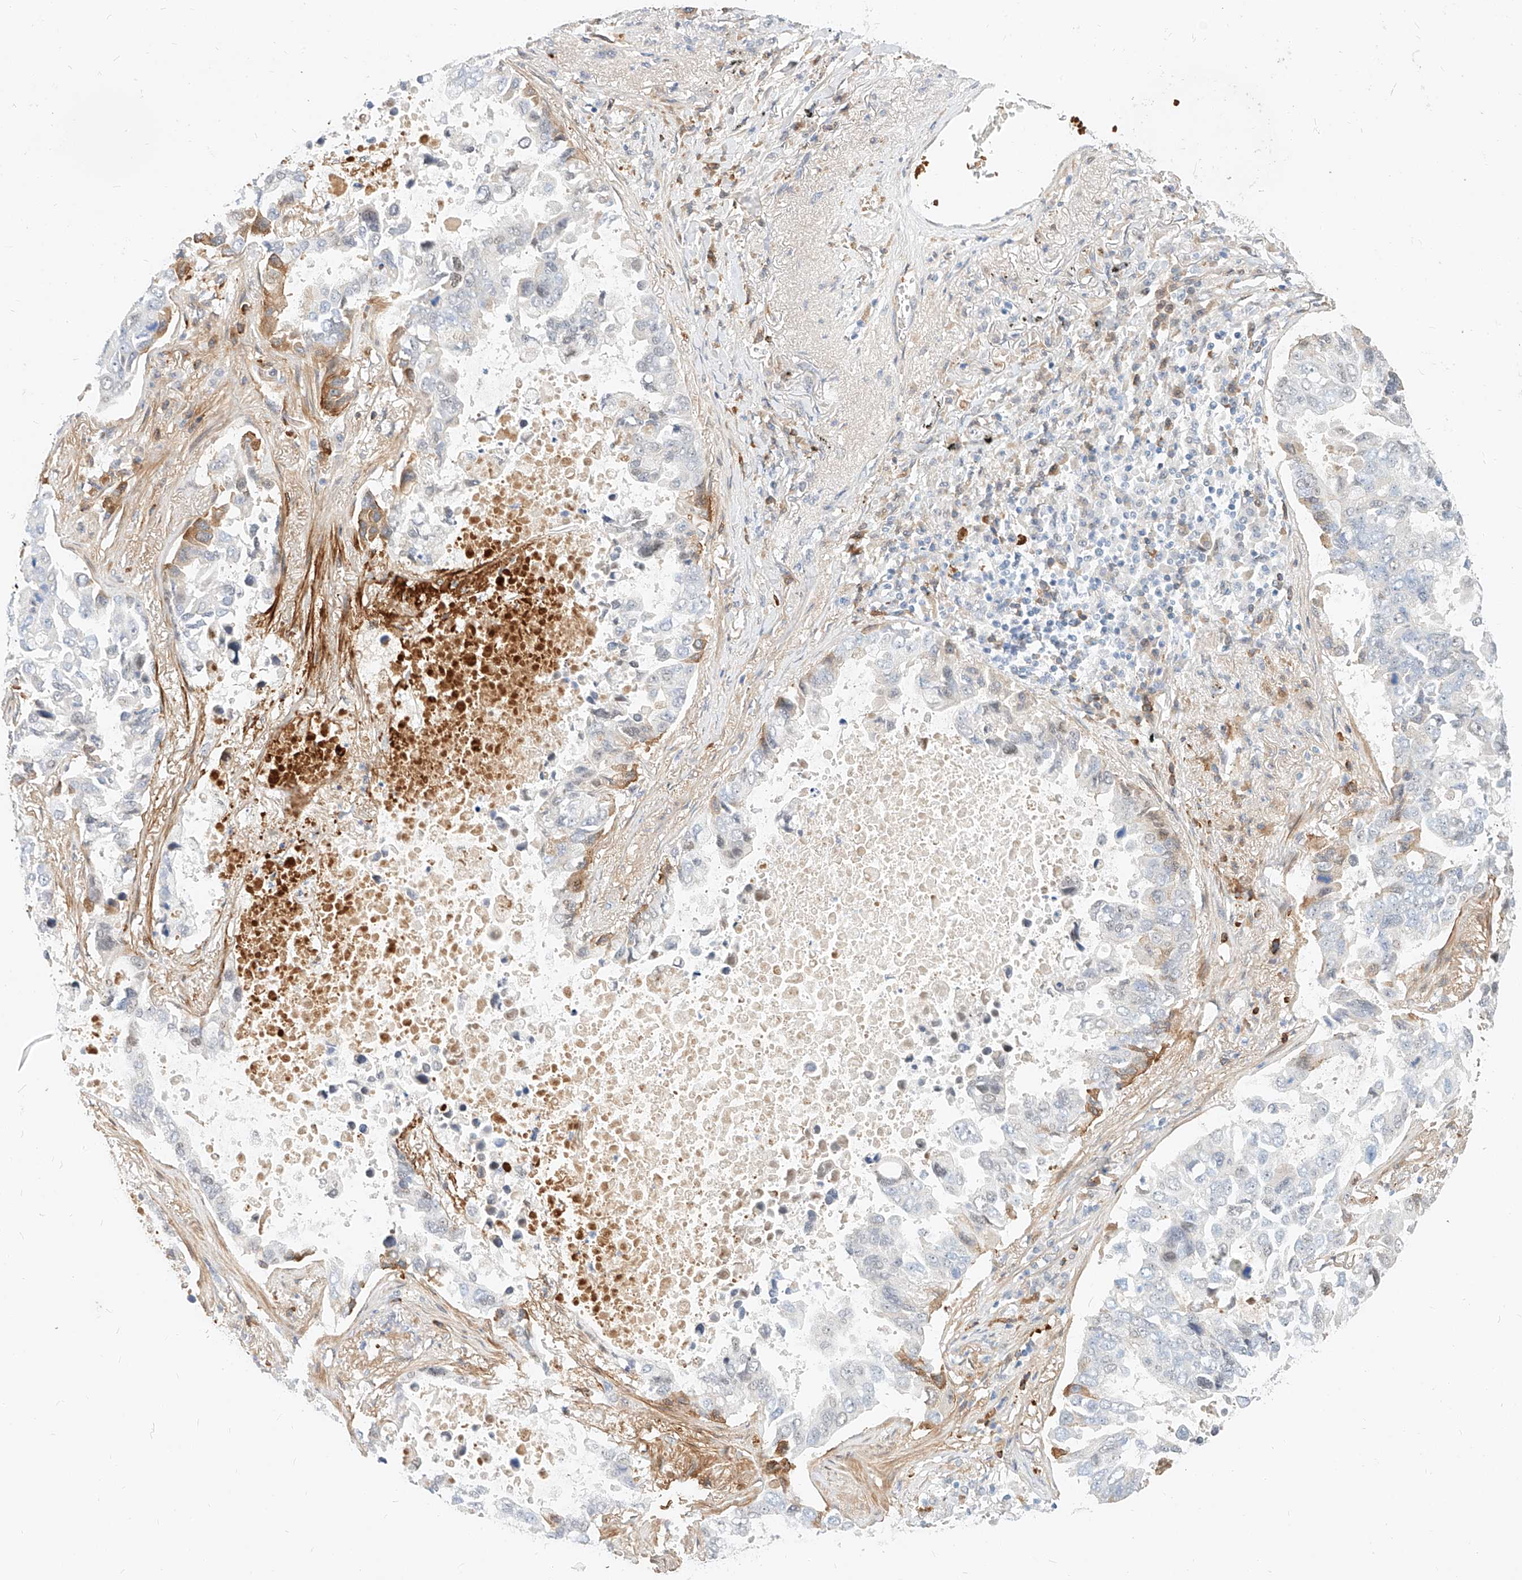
{"staining": {"intensity": "moderate", "quantity": "<25%", "location": "cytoplasmic/membranous"}, "tissue": "lung cancer", "cell_type": "Tumor cells", "image_type": "cancer", "snomed": [{"axis": "morphology", "description": "Adenocarcinoma, NOS"}, {"axis": "topography", "description": "Lung"}], "caption": "Lung cancer (adenocarcinoma) tissue exhibits moderate cytoplasmic/membranous positivity in approximately <25% of tumor cells, visualized by immunohistochemistry. The protein of interest is shown in brown color, while the nuclei are stained blue.", "gene": "CBX8", "patient": {"sex": "male", "age": 64}}